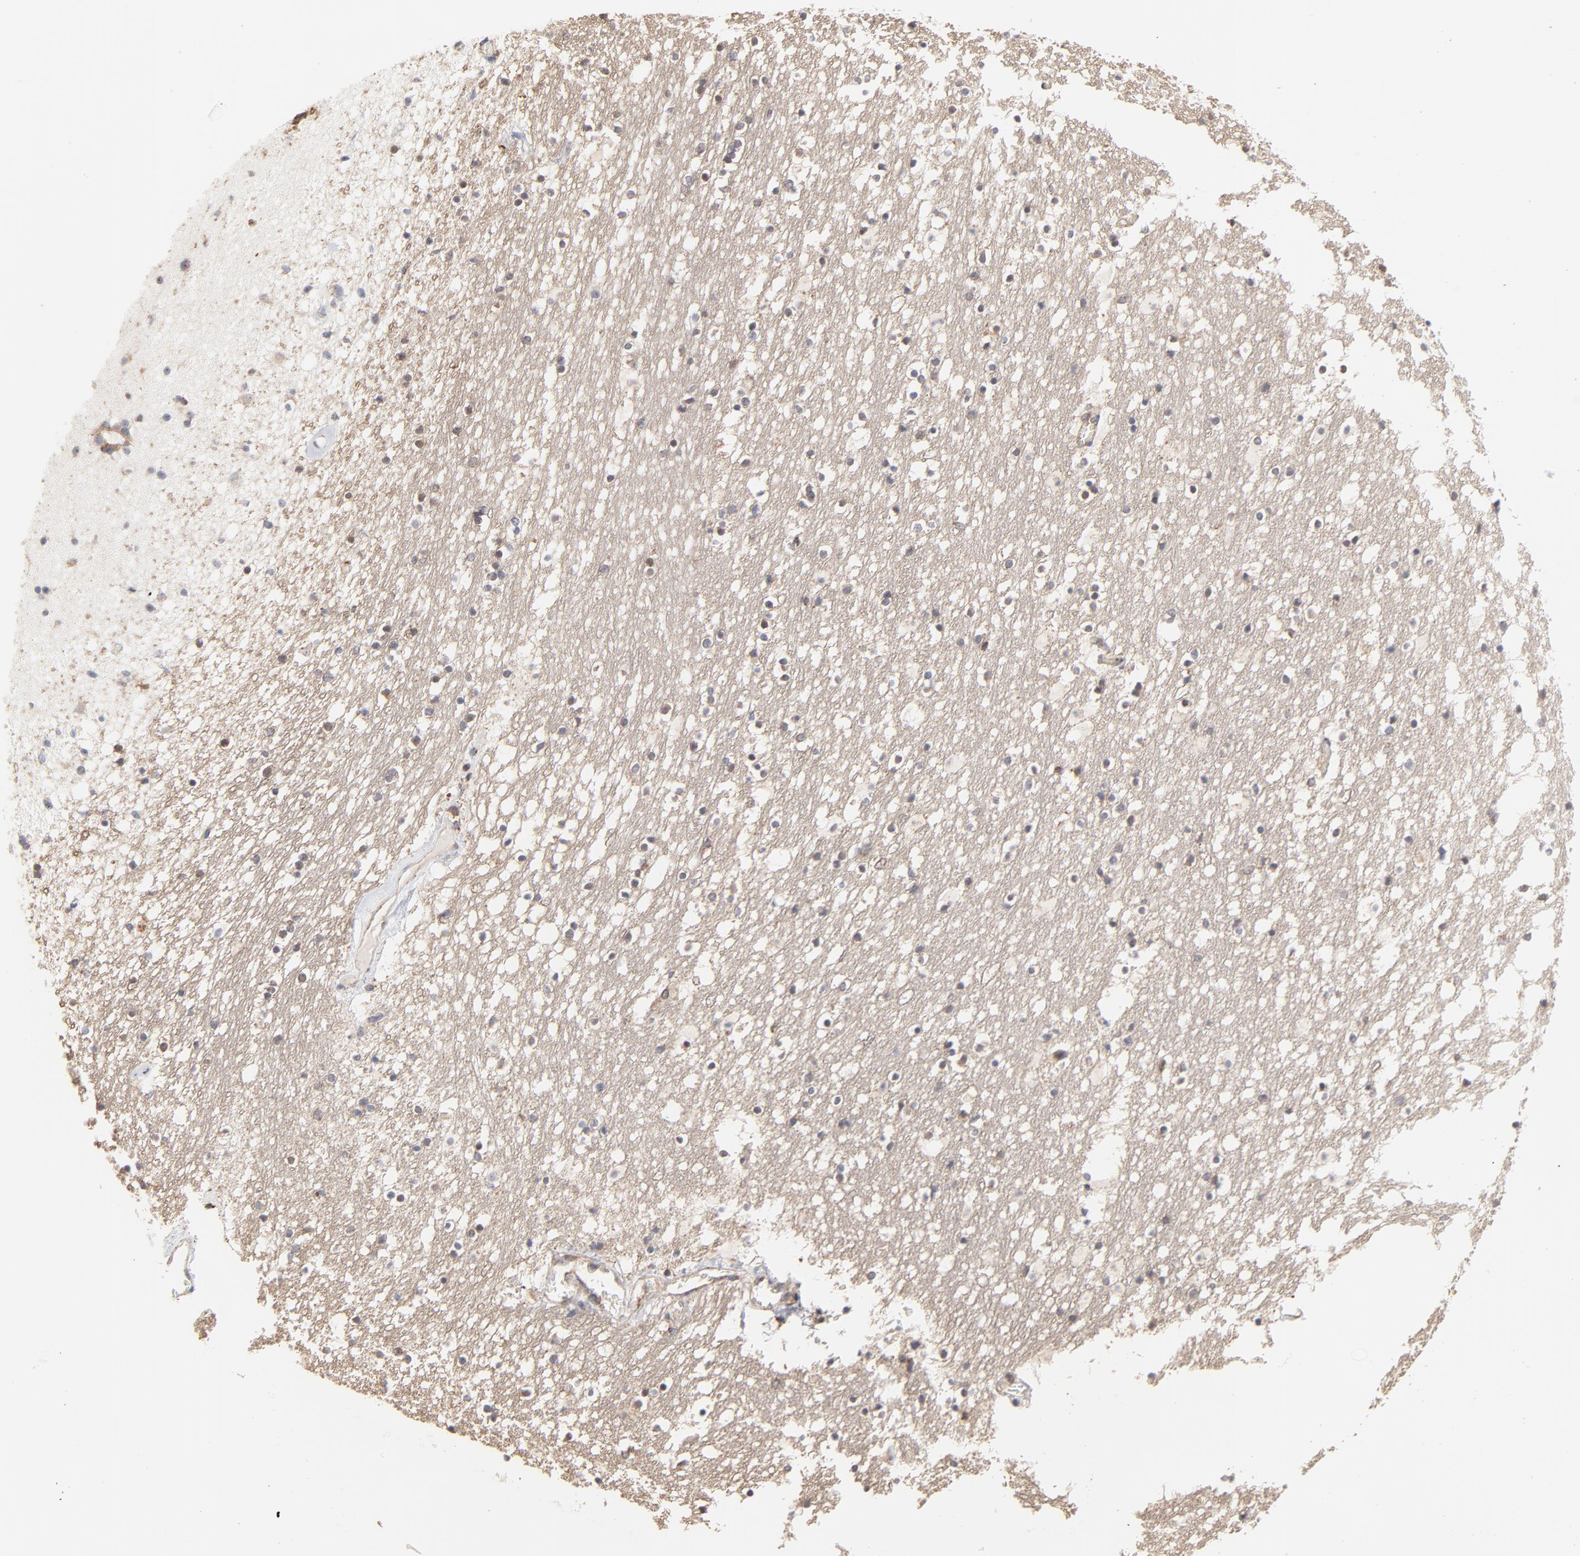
{"staining": {"intensity": "weak", "quantity": "<25%", "location": "cytoplasmic/membranous"}, "tissue": "caudate", "cell_type": "Glial cells", "image_type": "normal", "snomed": [{"axis": "morphology", "description": "Normal tissue, NOS"}, {"axis": "topography", "description": "Lateral ventricle wall"}], "caption": "The image reveals no staining of glial cells in unremarkable caudate.", "gene": "RNF213", "patient": {"sex": "male", "age": 45}}